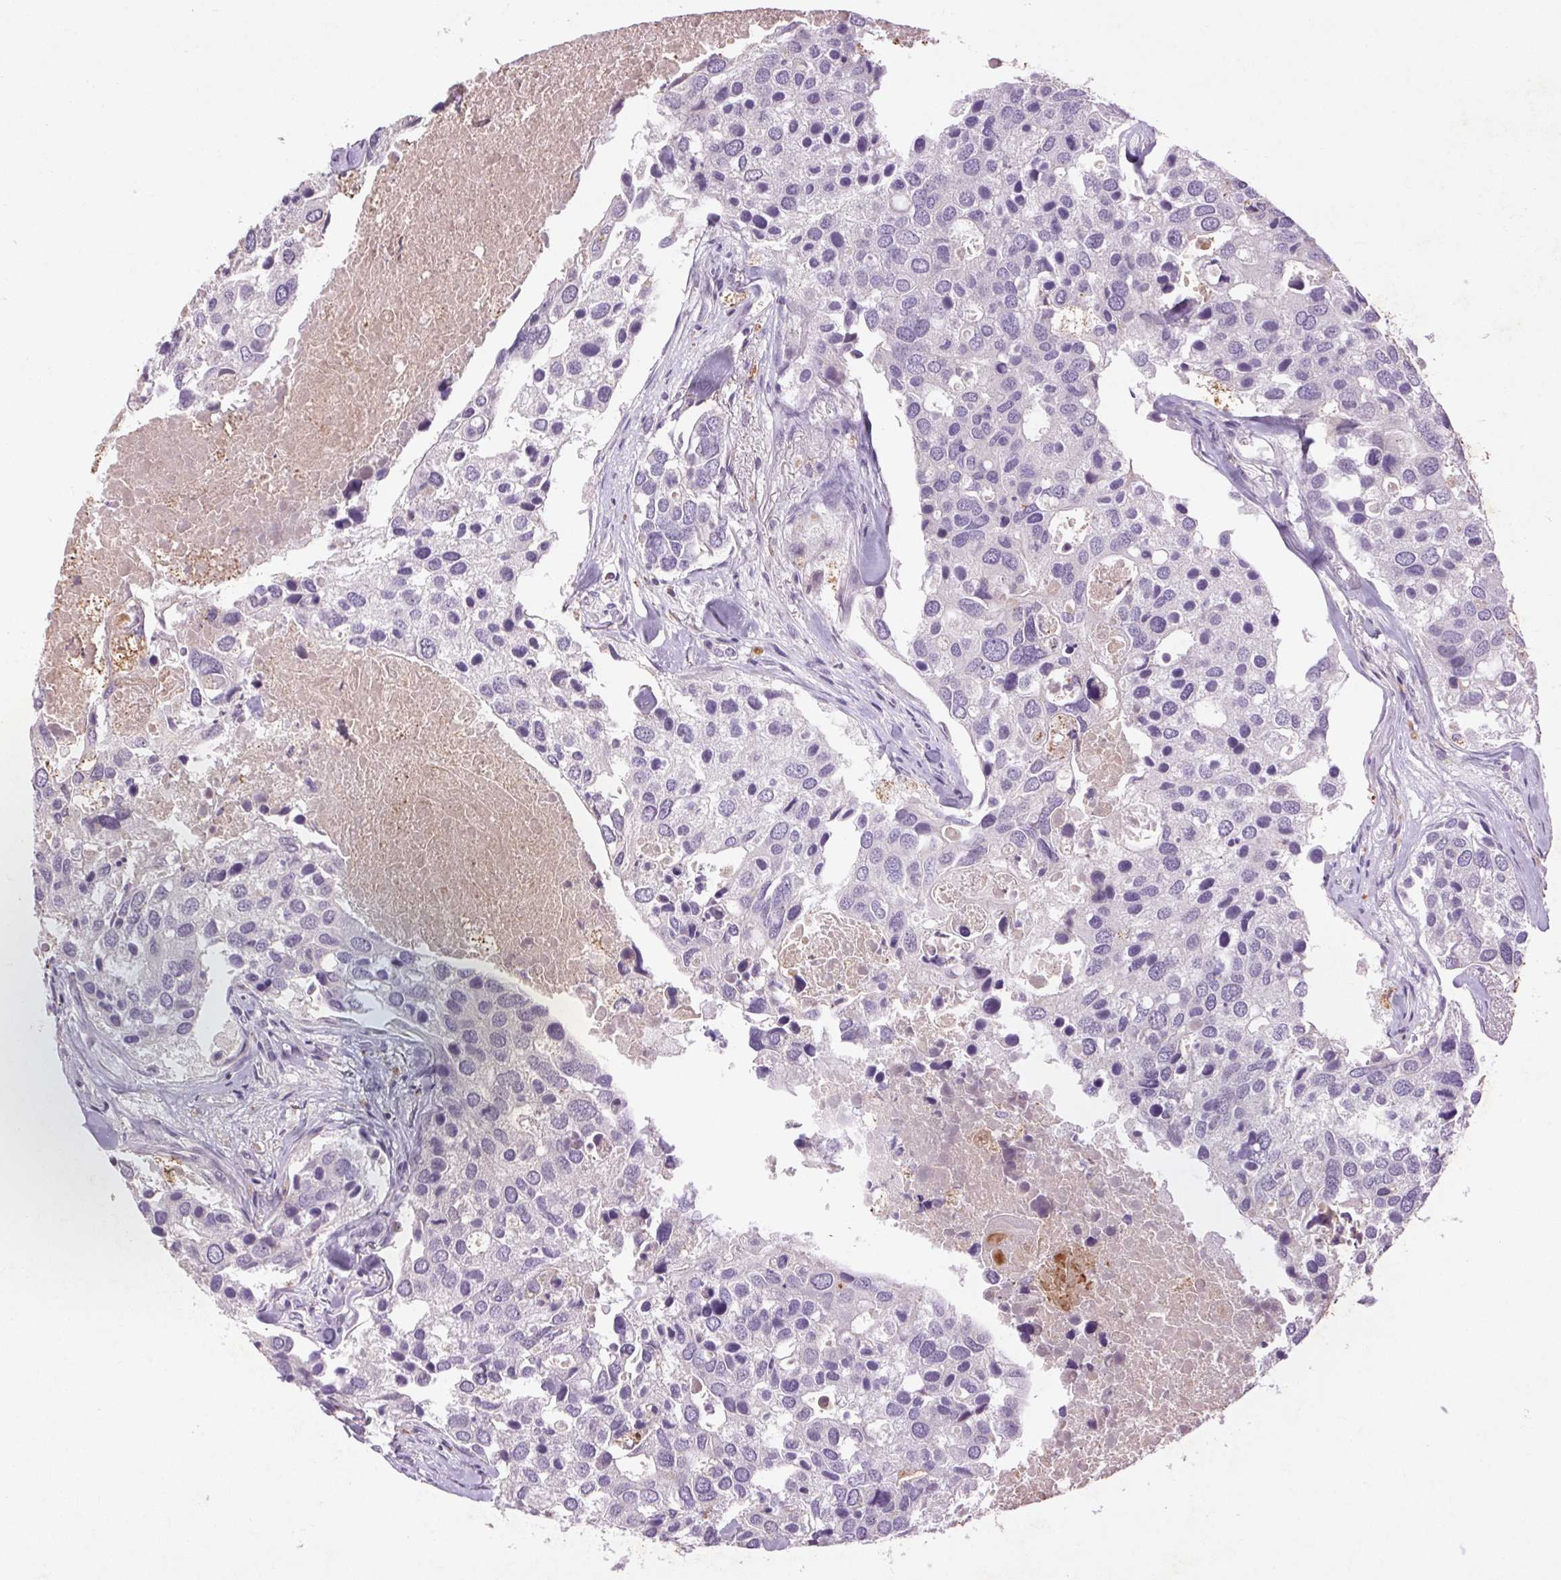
{"staining": {"intensity": "negative", "quantity": "none", "location": "none"}, "tissue": "breast cancer", "cell_type": "Tumor cells", "image_type": "cancer", "snomed": [{"axis": "morphology", "description": "Duct carcinoma"}, {"axis": "topography", "description": "Breast"}], "caption": "Histopathology image shows no protein staining in tumor cells of invasive ductal carcinoma (breast) tissue.", "gene": "FNDC7", "patient": {"sex": "female", "age": 83}}